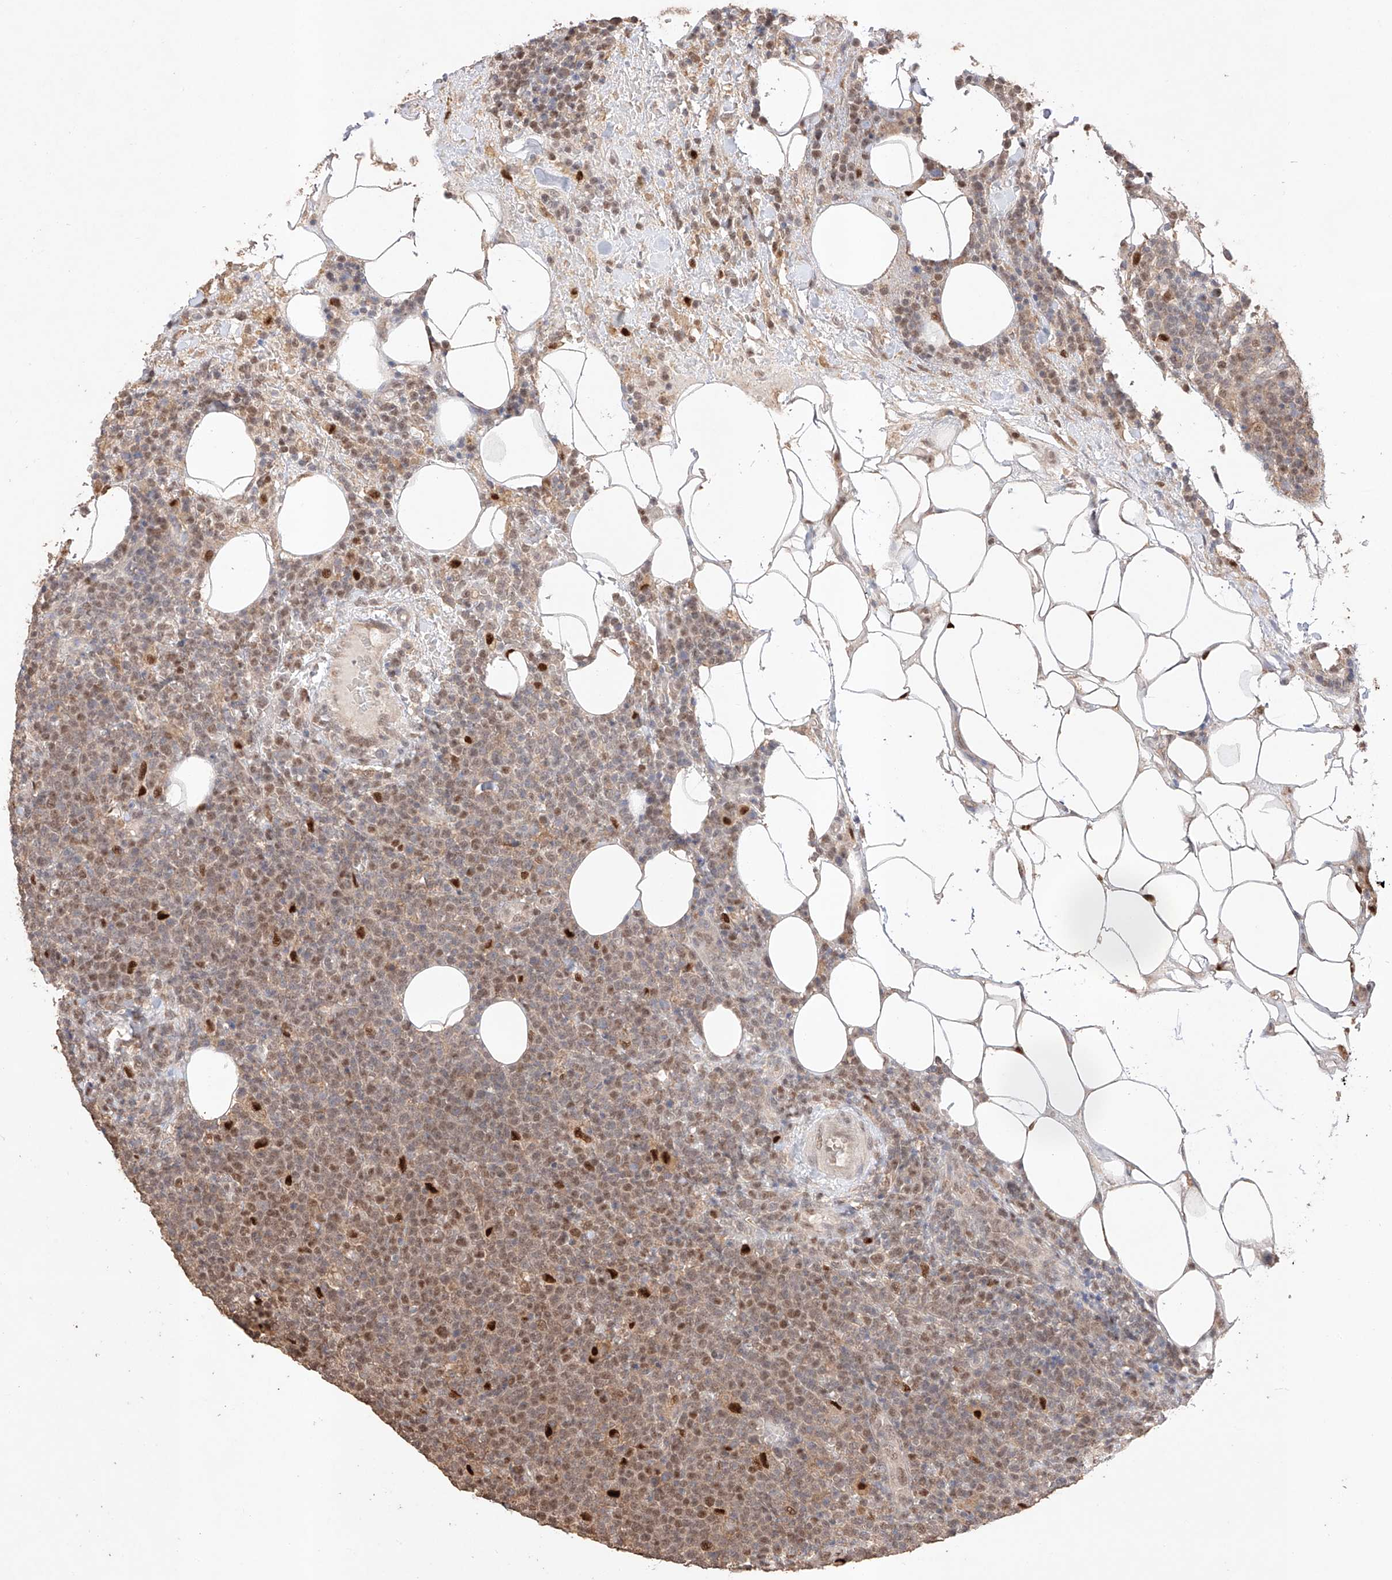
{"staining": {"intensity": "moderate", "quantity": ">75%", "location": "nuclear"}, "tissue": "lymphoma", "cell_type": "Tumor cells", "image_type": "cancer", "snomed": [{"axis": "morphology", "description": "Malignant lymphoma, non-Hodgkin's type, High grade"}, {"axis": "topography", "description": "Lymph node"}], "caption": "Immunohistochemistry (IHC) (DAB (3,3'-diaminobenzidine)) staining of lymphoma exhibits moderate nuclear protein staining in about >75% of tumor cells. (DAB IHC with brightfield microscopy, high magnification).", "gene": "APIP", "patient": {"sex": "male", "age": 61}}